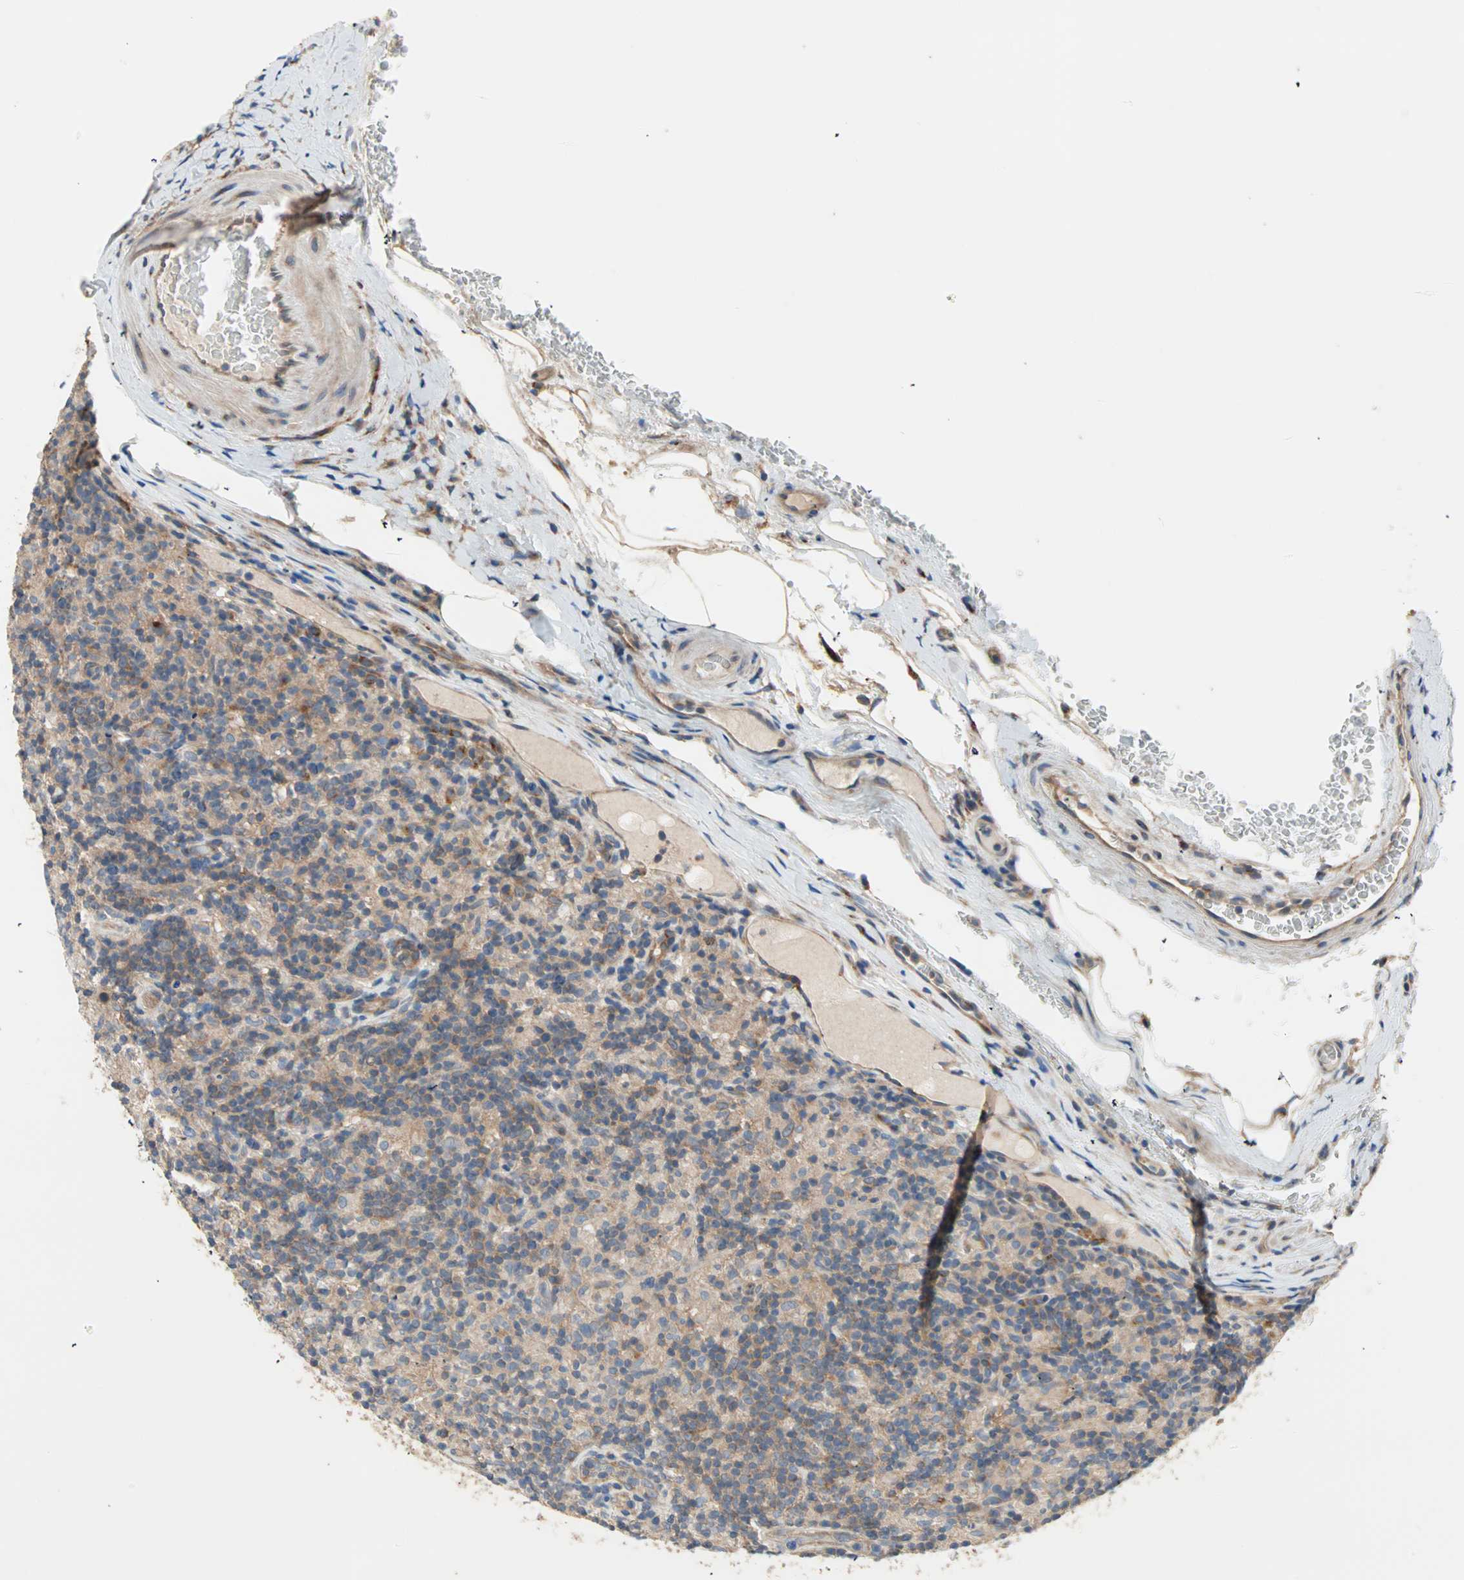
{"staining": {"intensity": "weak", "quantity": "25%-75%", "location": "cytoplasmic/membranous"}, "tissue": "lymphoma", "cell_type": "Tumor cells", "image_type": "cancer", "snomed": [{"axis": "morphology", "description": "Hodgkin's disease, NOS"}, {"axis": "topography", "description": "Lymph node"}], "caption": "A high-resolution image shows immunohistochemistry staining of lymphoma, which shows weak cytoplasmic/membranous positivity in approximately 25%-75% of tumor cells.", "gene": "PDE8A", "patient": {"sex": "male", "age": 70}}